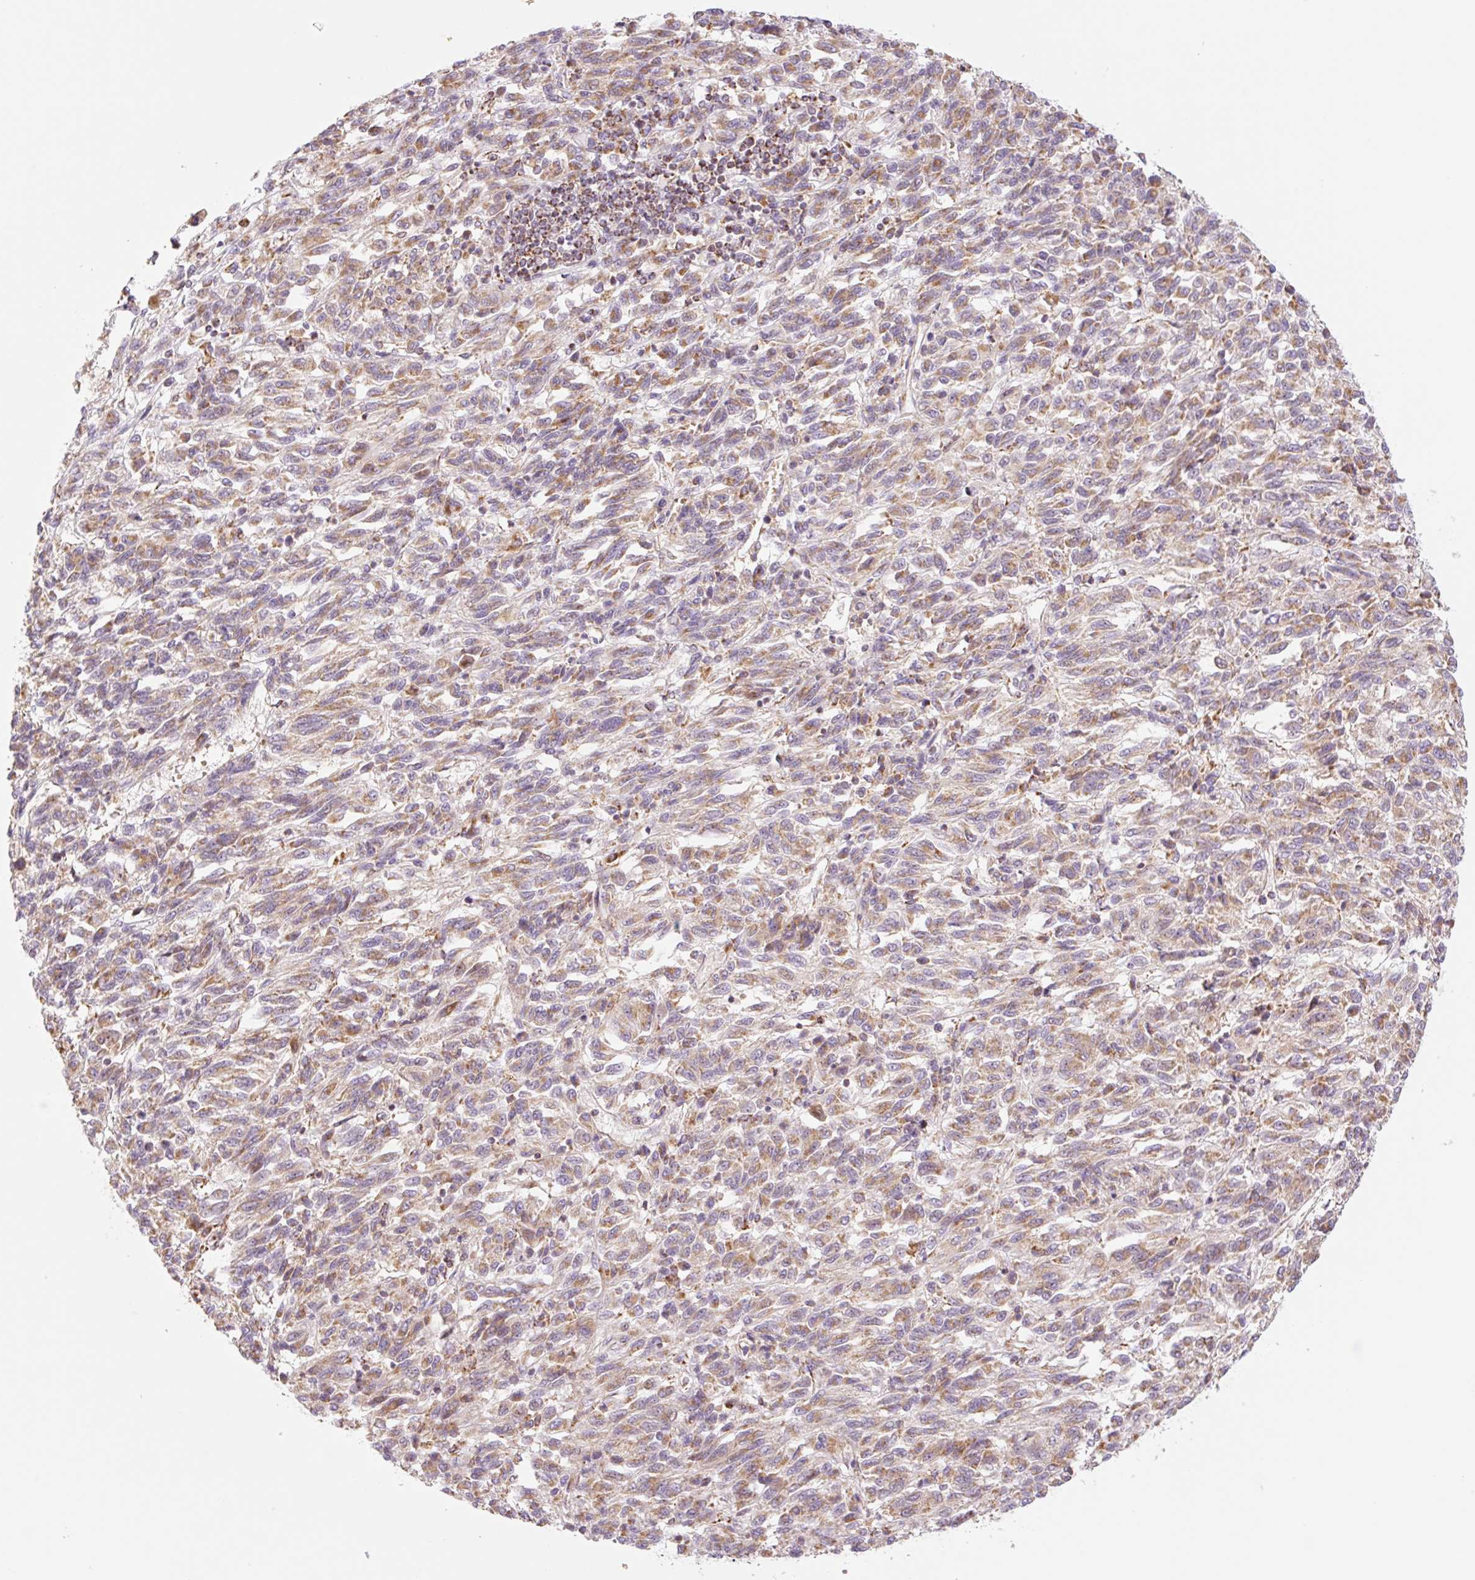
{"staining": {"intensity": "moderate", "quantity": "25%-75%", "location": "cytoplasmic/membranous"}, "tissue": "melanoma", "cell_type": "Tumor cells", "image_type": "cancer", "snomed": [{"axis": "morphology", "description": "Malignant melanoma, Metastatic site"}, {"axis": "topography", "description": "Lung"}], "caption": "Human melanoma stained with a protein marker displays moderate staining in tumor cells.", "gene": "GOSR2", "patient": {"sex": "male", "age": 64}}